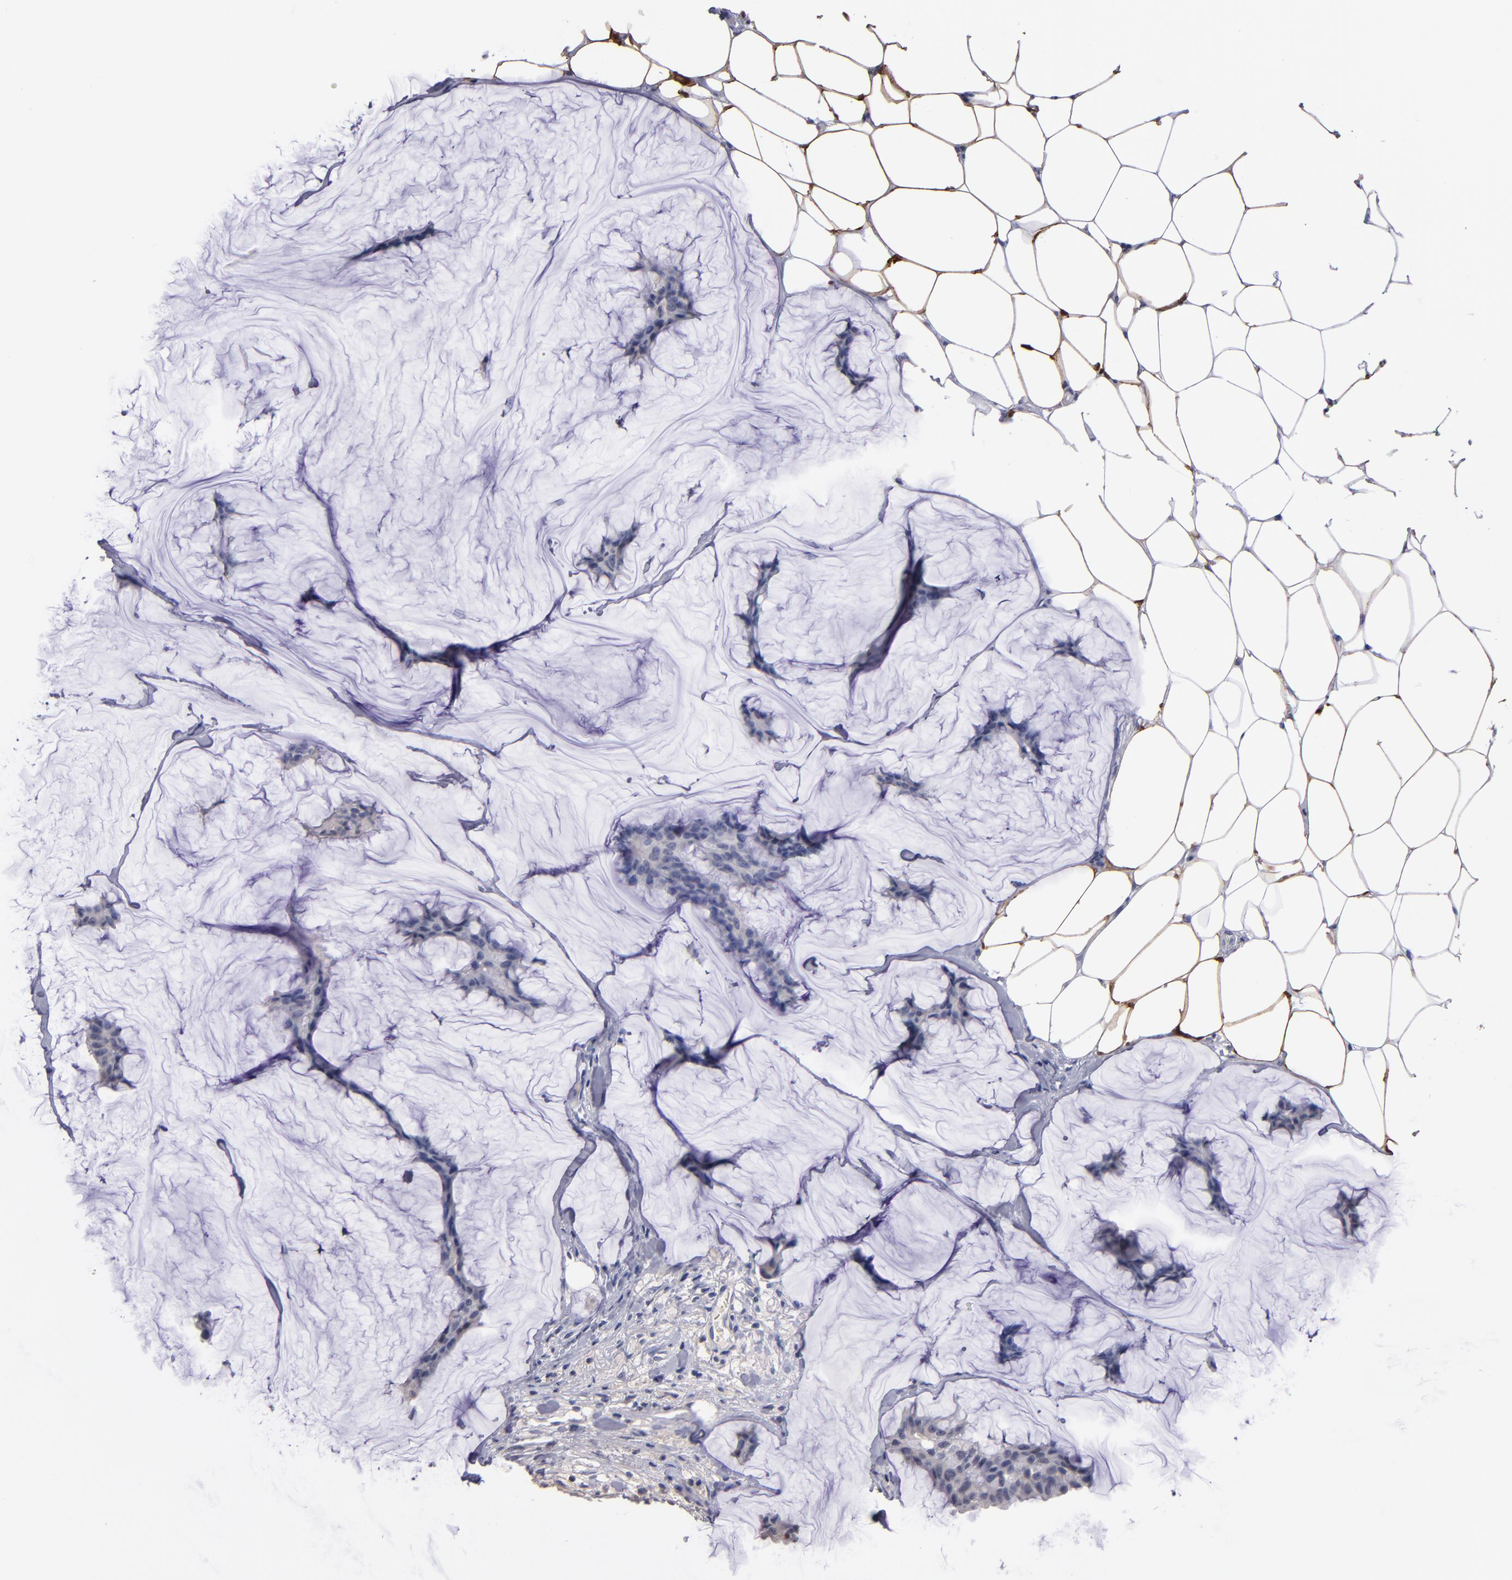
{"staining": {"intensity": "negative", "quantity": "none", "location": "none"}, "tissue": "breast cancer", "cell_type": "Tumor cells", "image_type": "cancer", "snomed": [{"axis": "morphology", "description": "Duct carcinoma"}, {"axis": "topography", "description": "Breast"}], "caption": "Tumor cells show no significant protein staining in infiltrating ductal carcinoma (breast).", "gene": "S100A1", "patient": {"sex": "female", "age": 93}}